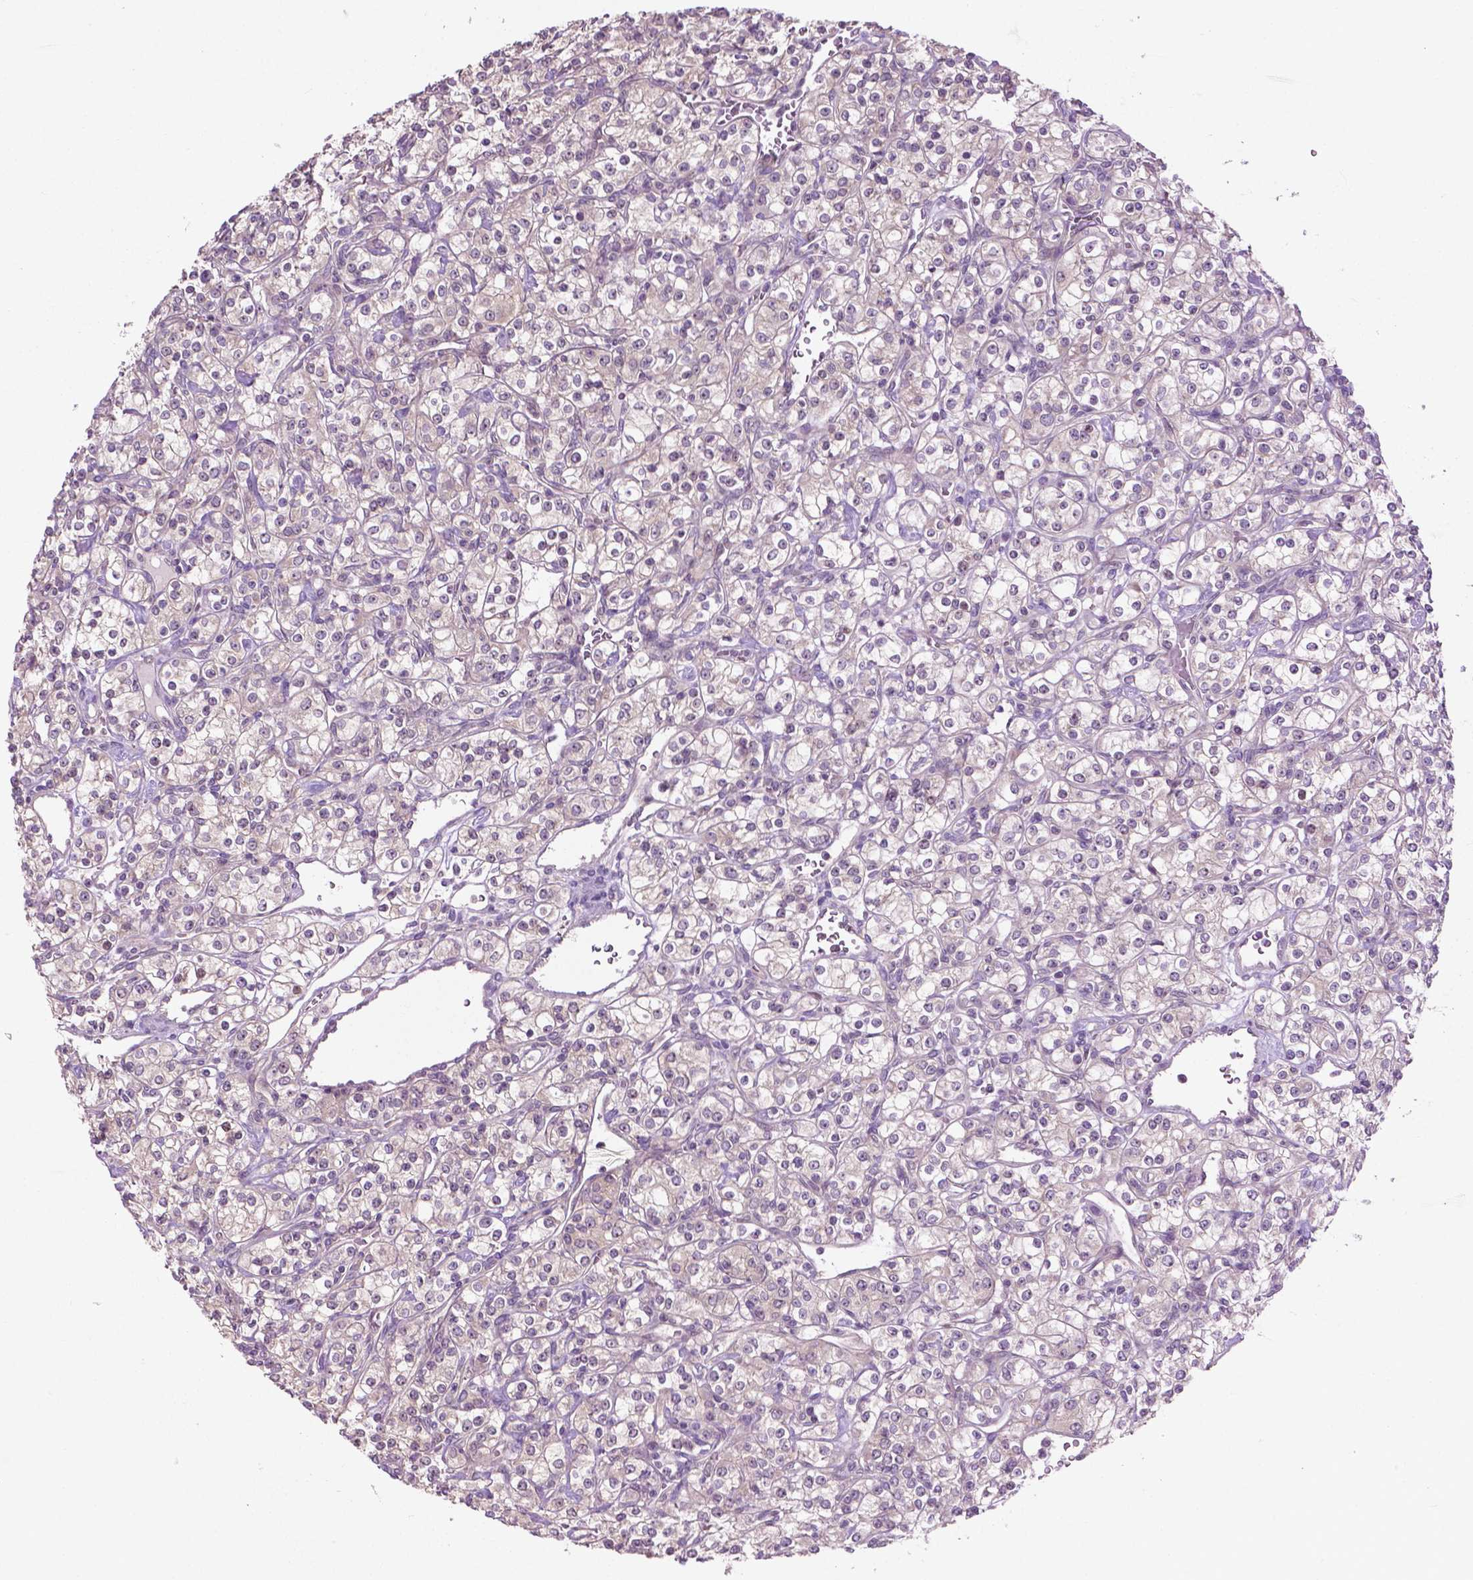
{"staining": {"intensity": "negative", "quantity": "none", "location": "none"}, "tissue": "renal cancer", "cell_type": "Tumor cells", "image_type": "cancer", "snomed": [{"axis": "morphology", "description": "Adenocarcinoma, NOS"}, {"axis": "topography", "description": "Kidney"}], "caption": "Immunohistochemistry (IHC) photomicrograph of neoplastic tissue: renal adenocarcinoma stained with DAB (3,3'-diaminobenzidine) displays no significant protein positivity in tumor cells.", "gene": "MZT1", "patient": {"sex": "male", "age": 77}}